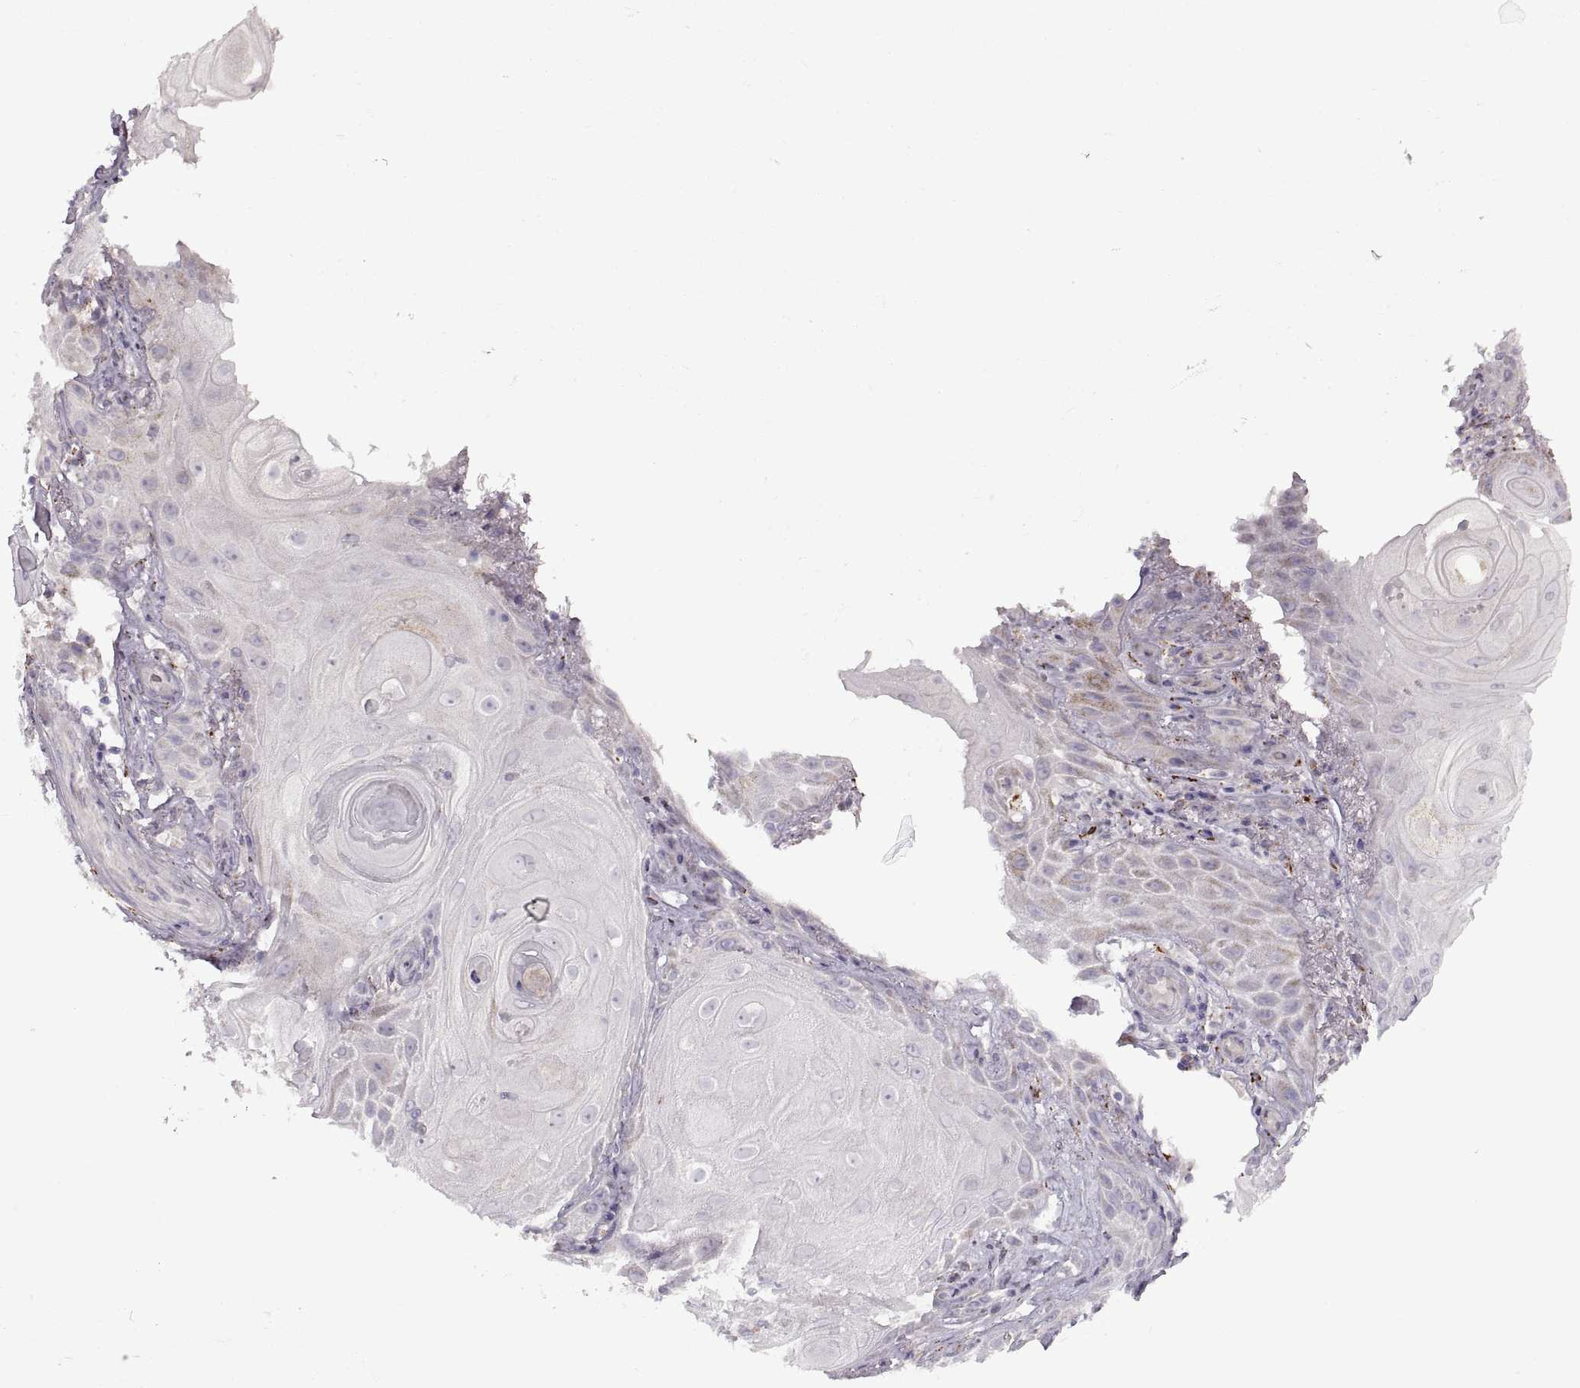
{"staining": {"intensity": "weak", "quantity": "25%-75%", "location": "cytoplasmic/membranous"}, "tissue": "skin cancer", "cell_type": "Tumor cells", "image_type": "cancer", "snomed": [{"axis": "morphology", "description": "Squamous cell carcinoma, NOS"}, {"axis": "topography", "description": "Skin"}], "caption": "Skin cancer stained for a protein (brown) reveals weak cytoplasmic/membranous positive positivity in approximately 25%-75% of tumor cells.", "gene": "PIERCE1", "patient": {"sex": "male", "age": 62}}